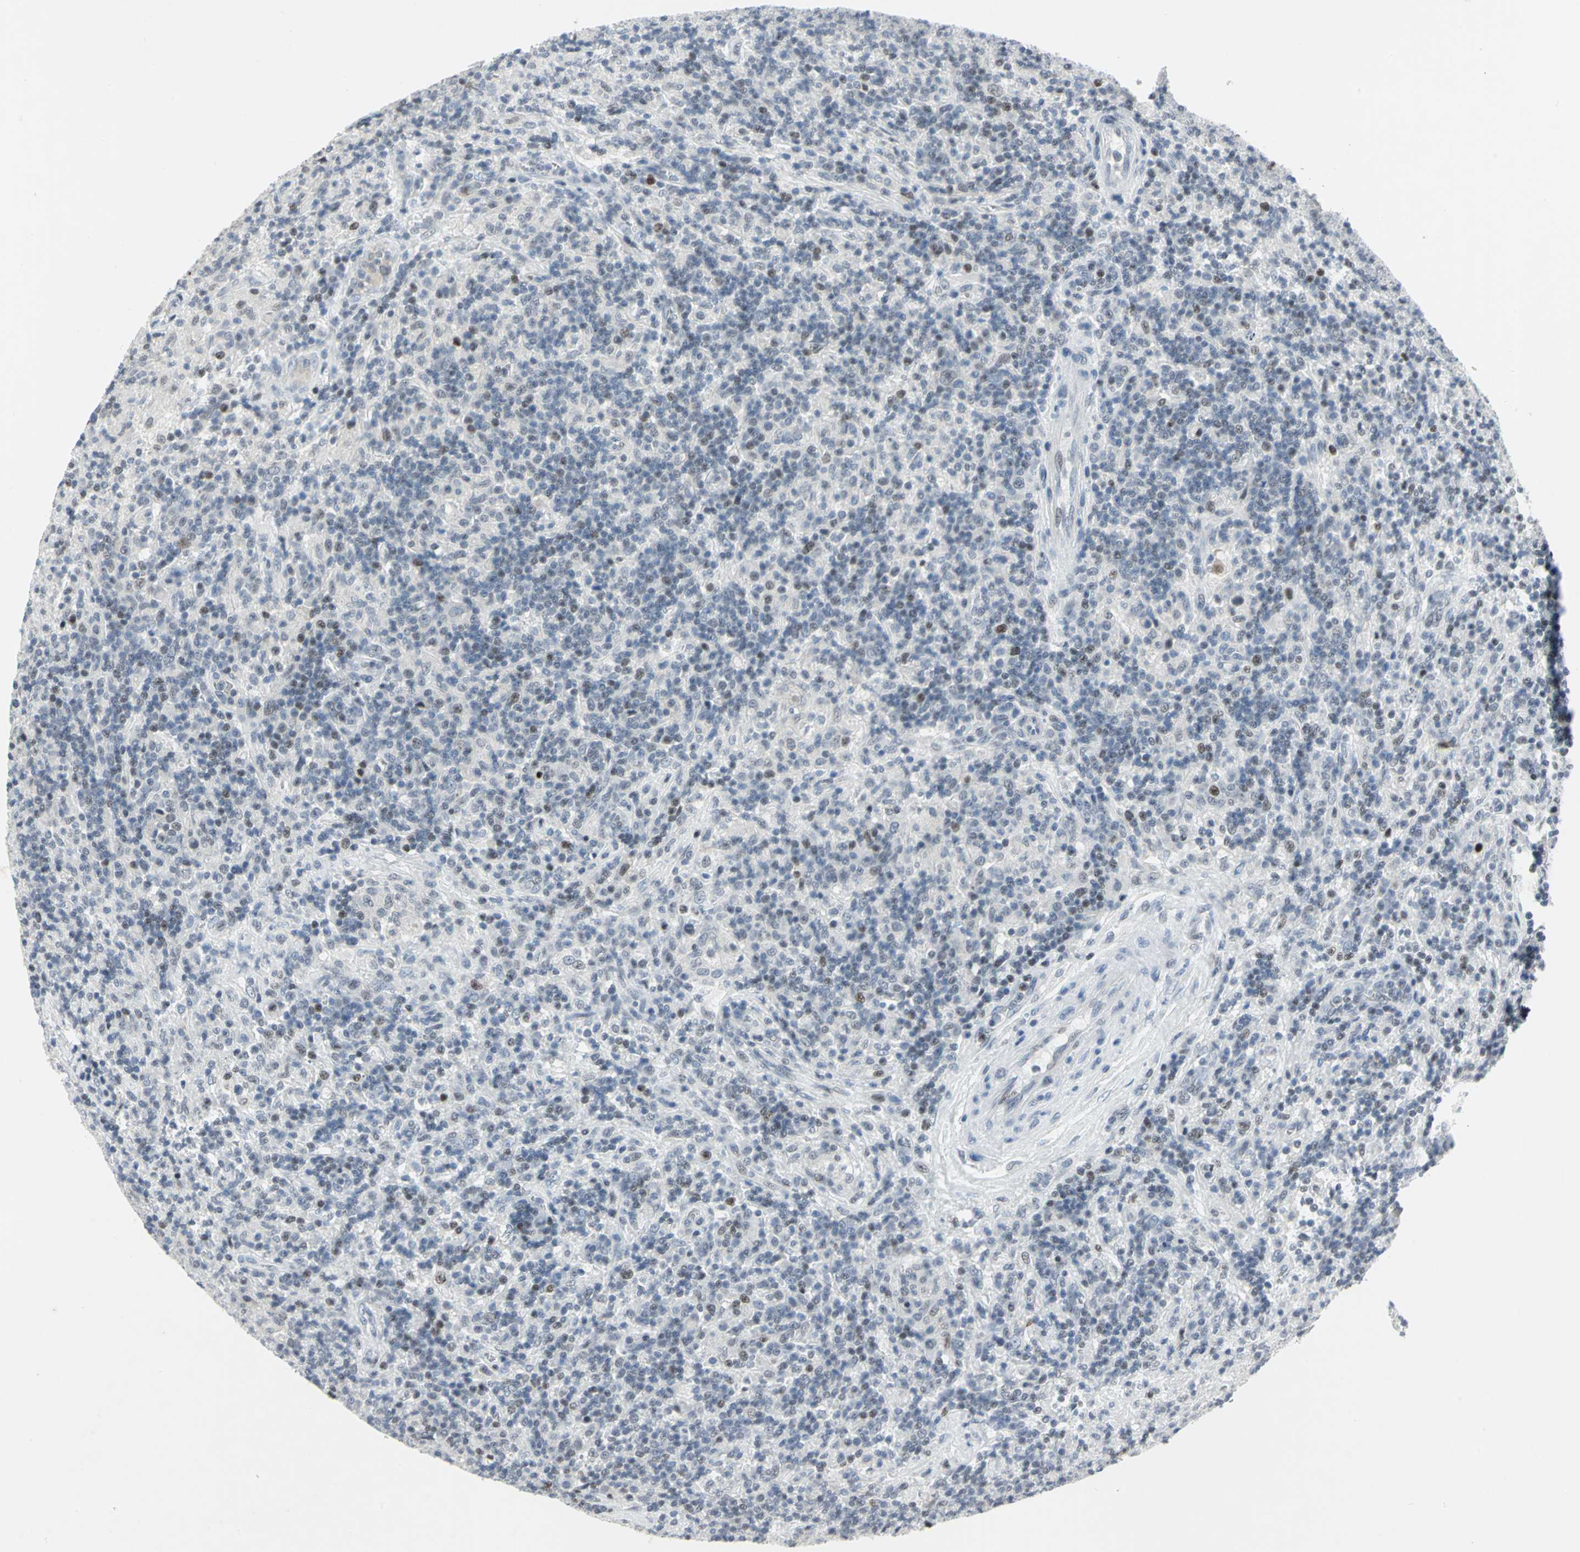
{"staining": {"intensity": "moderate", "quantity": "<25%", "location": "nuclear"}, "tissue": "lymphoma", "cell_type": "Tumor cells", "image_type": "cancer", "snomed": [{"axis": "morphology", "description": "Hodgkin's disease, NOS"}, {"axis": "topography", "description": "Lymph node"}], "caption": "Lymphoma tissue exhibits moderate nuclear positivity in approximately <25% of tumor cells, visualized by immunohistochemistry.", "gene": "RPA1", "patient": {"sex": "male", "age": 70}}